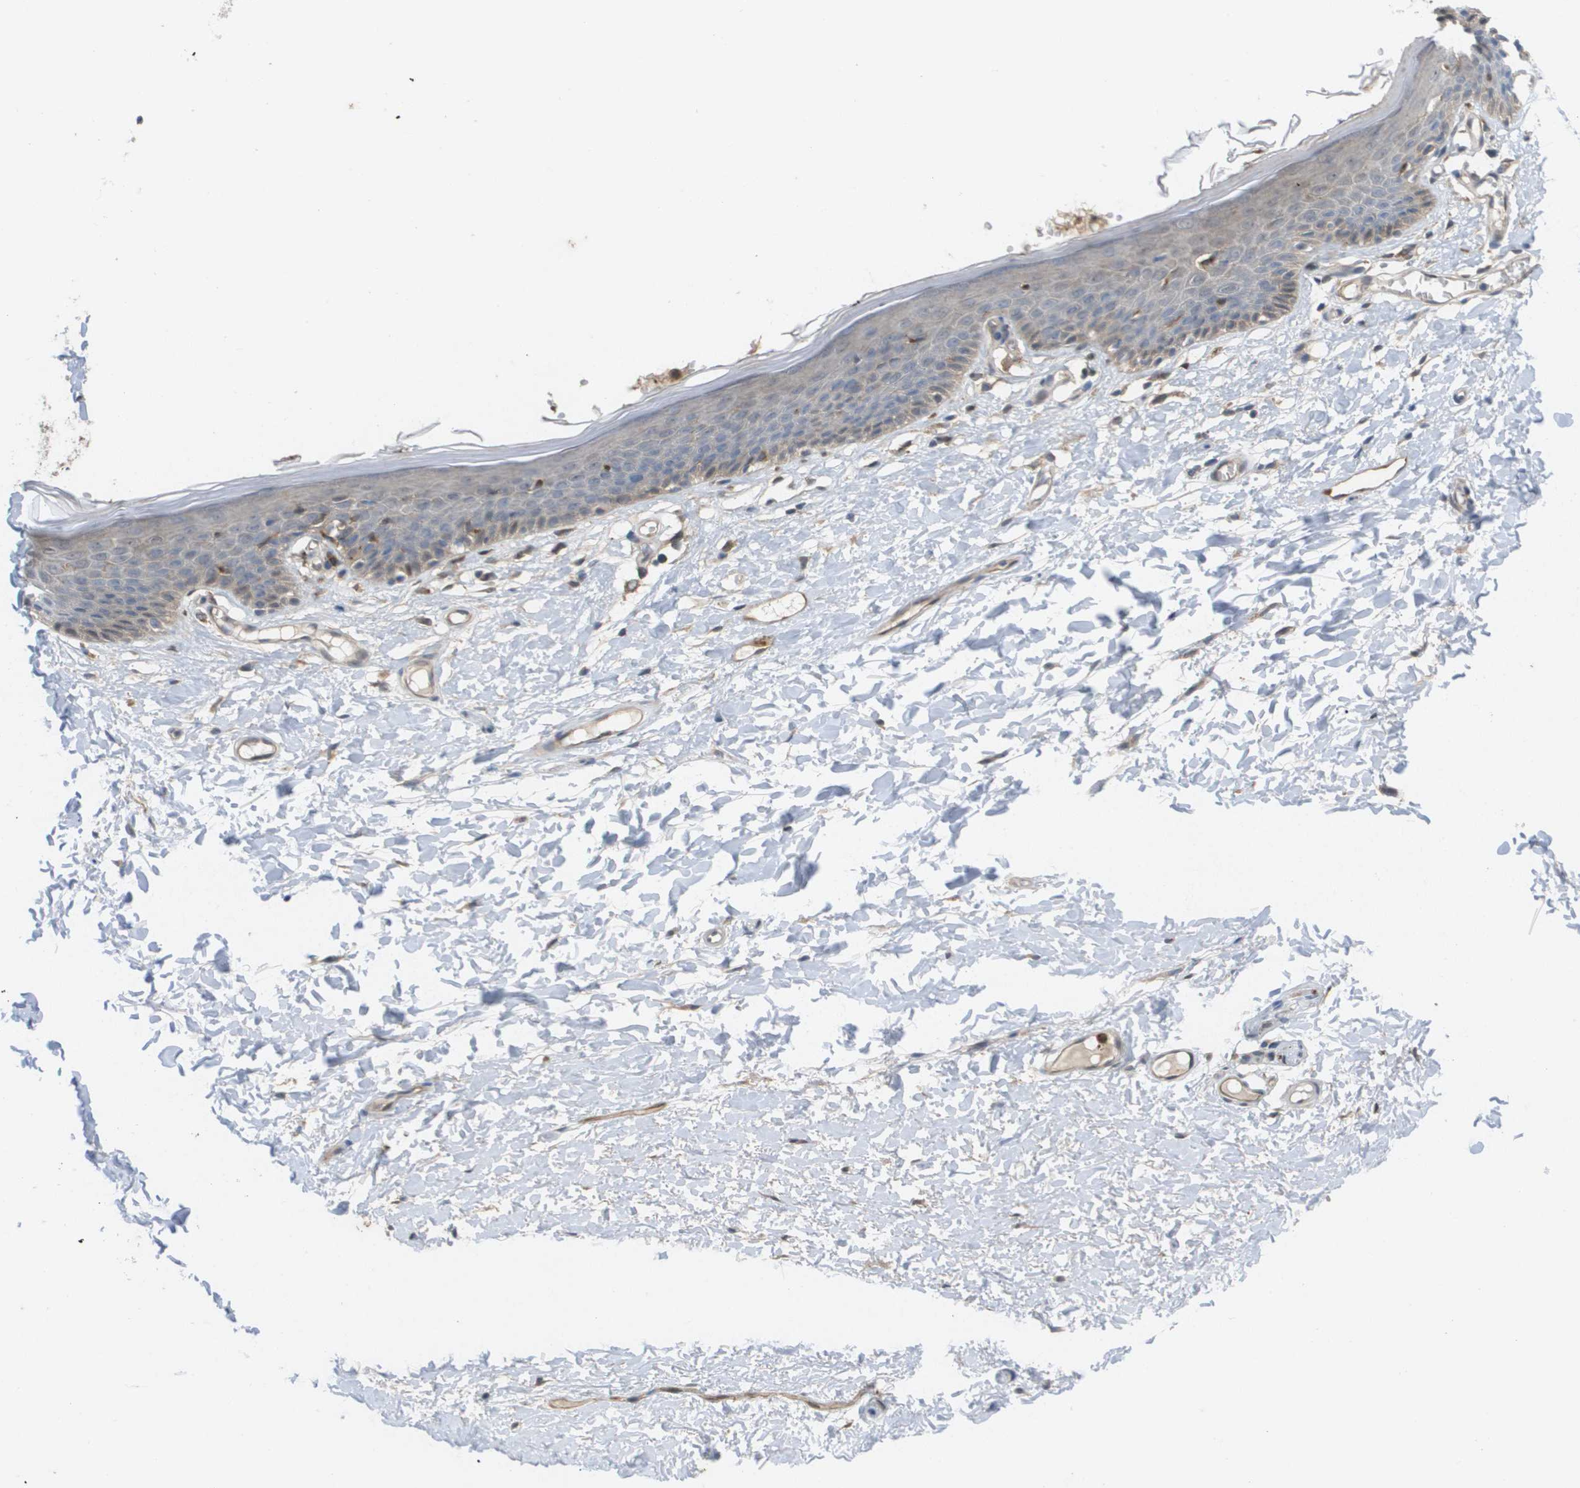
{"staining": {"intensity": "weak", "quantity": "25%-75%", "location": "cytoplasmic/membranous"}, "tissue": "skin", "cell_type": "Epidermal cells", "image_type": "normal", "snomed": [{"axis": "morphology", "description": "Normal tissue, NOS"}, {"axis": "topography", "description": "Vulva"}], "caption": "About 25%-75% of epidermal cells in normal skin show weak cytoplasmic/membranous protein expression as visualized by brown immunohistochemical staining.", "gene": "PALD1", "patient": {"sex": "female", "age": 54}}